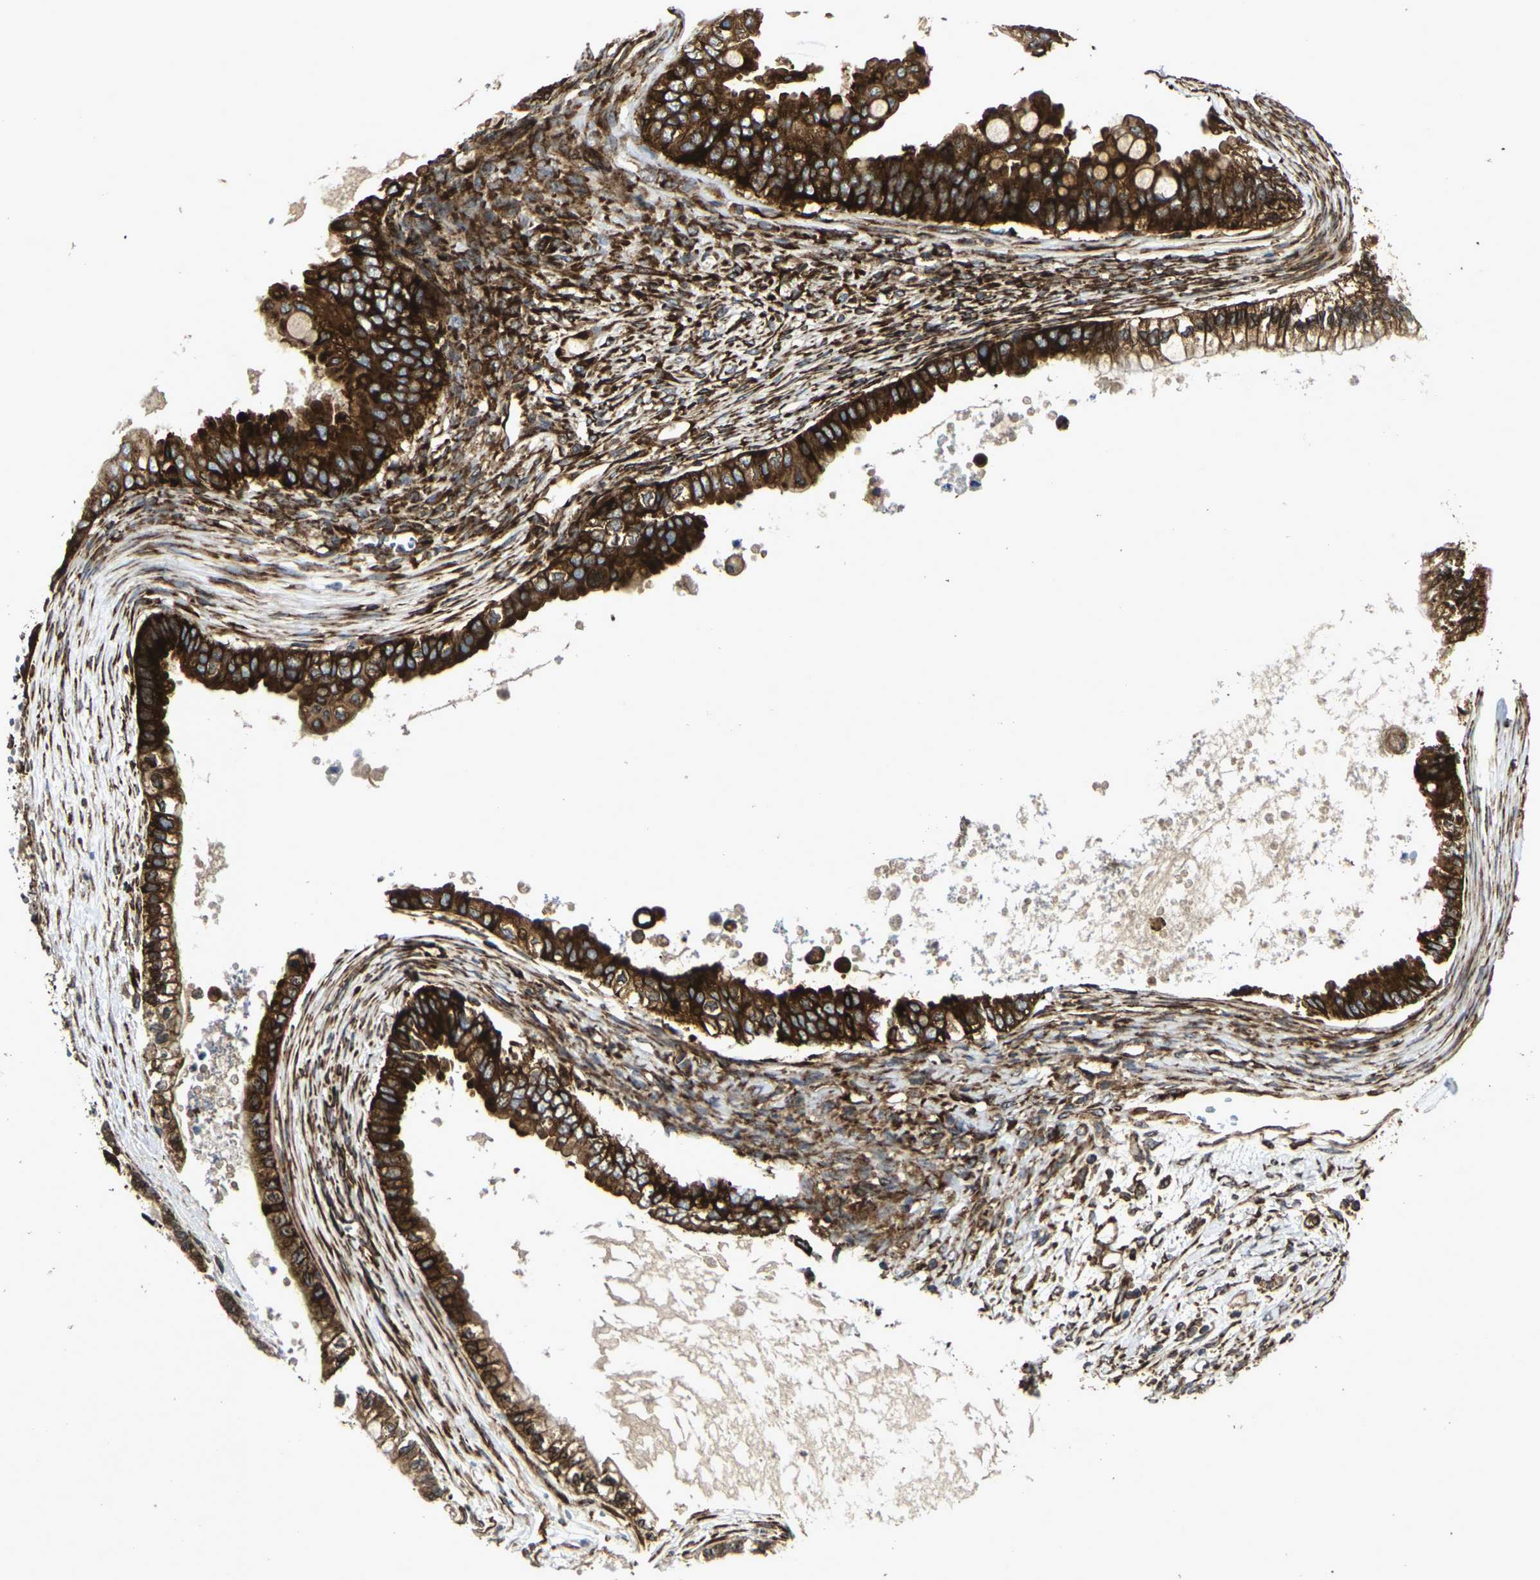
{"staining": {"intensity": "strong", "quantity": ">75%", "location": "cytoplasmic/membranous"}, "tissue": "ovarian cancer", "cell_type": "Tumor cells", "image_type": "cancer", "snomed": [{"axis": "morphology", "description": "Cystadenocarcinoma, mucinous, NOS"}, {"axis": "topography", "description": "Ovary"}], "caption": "A histopathology image of human ovarian mucinous cystadenocarcinoma stained for a protein reveals strong cytoplasmic/membranous brown staining in tumor cells. (Stains: DAB in brown, nuclei in blue, Microscopy: brightfield microscopy at high magnification).", "gene": "MARCHF2", "patient": {"sex": "female", "age": 80}}